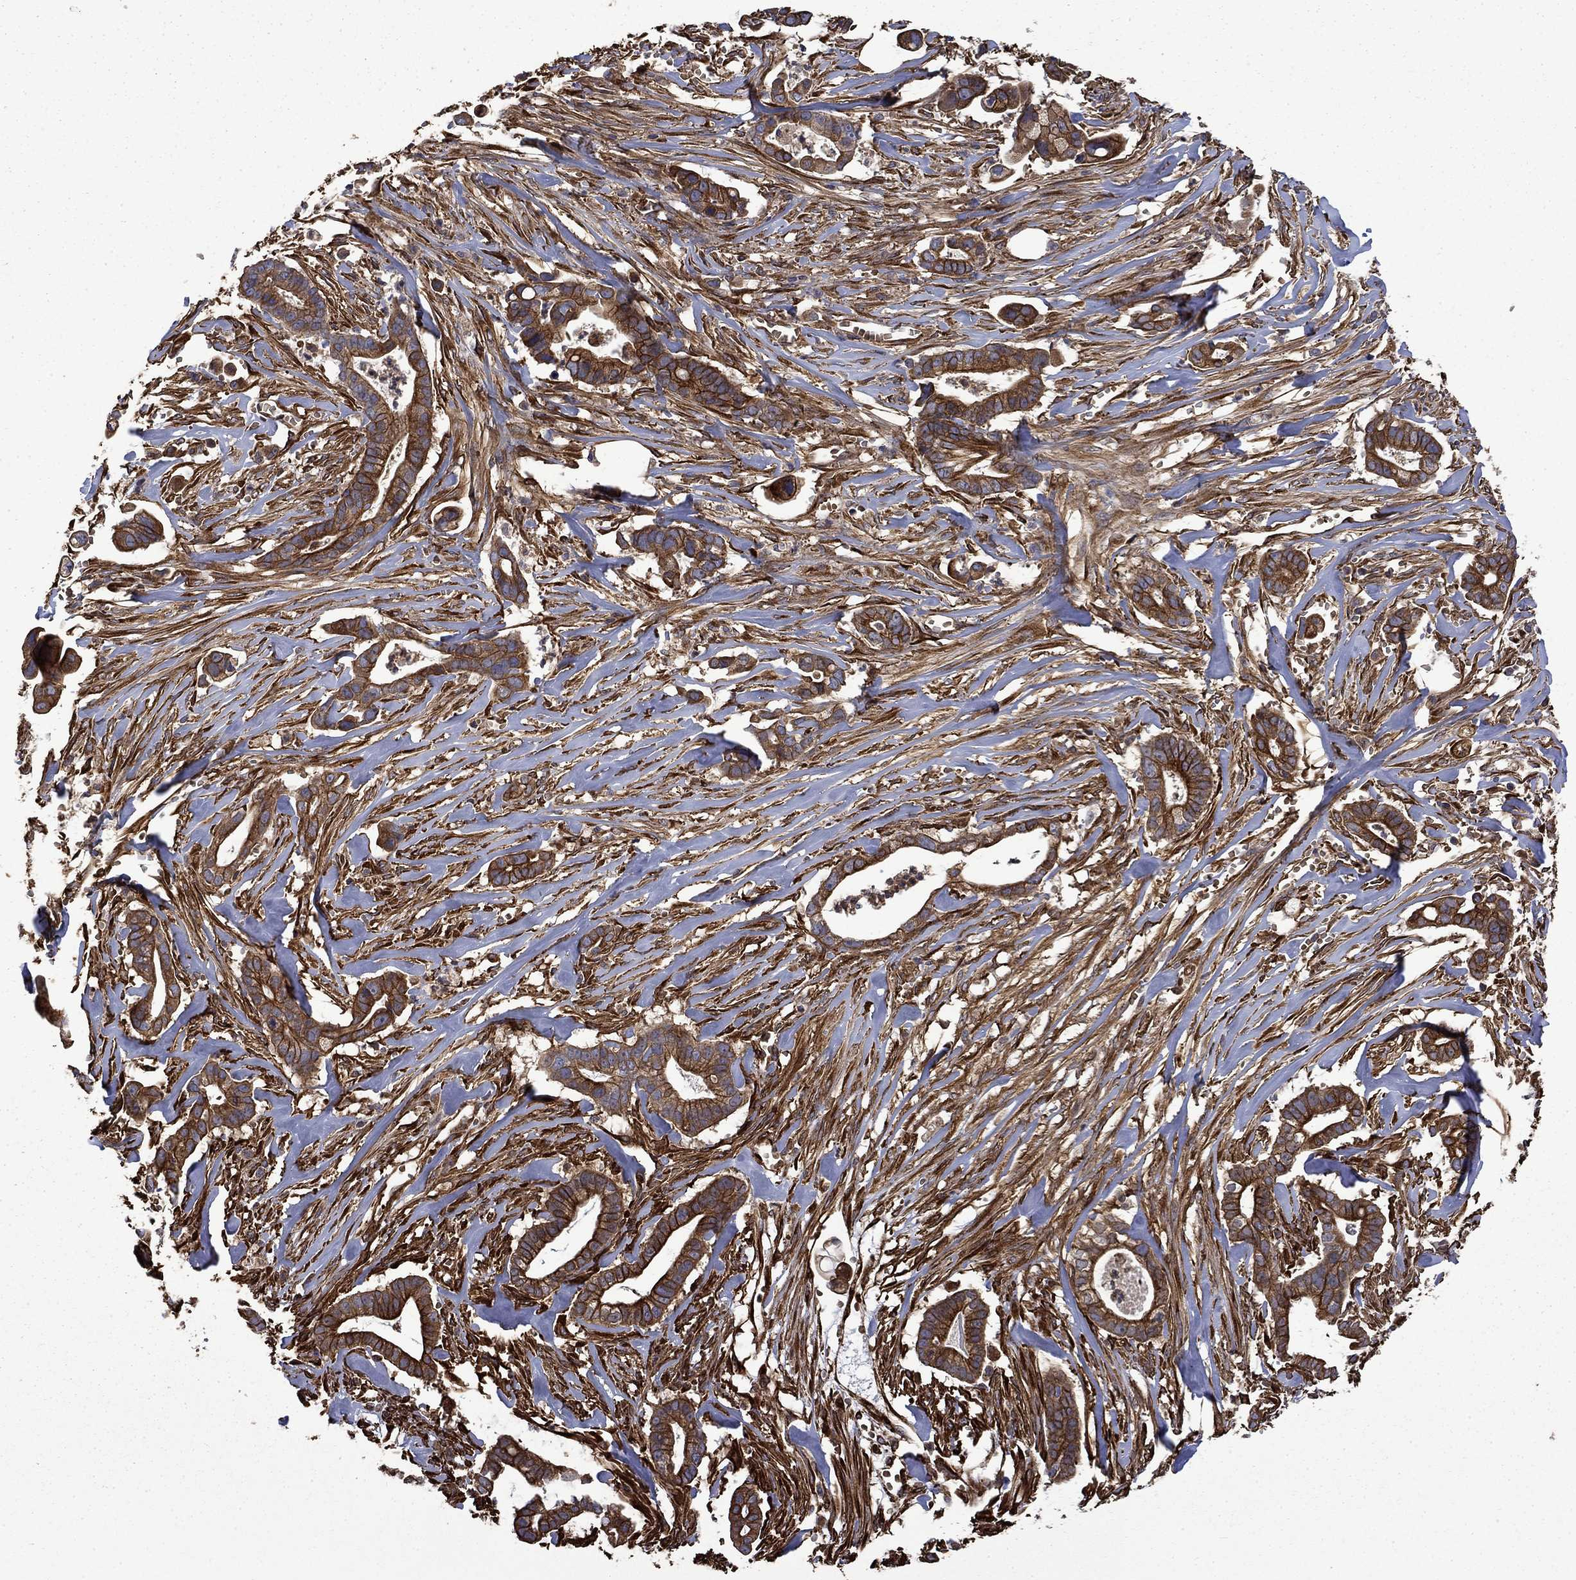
{"staining": {"intensity": "strong", "quantity": ">75%", "location": "cytoplasmic/membranous"}, "tissue": "pancreatic cancer", "cell_type": "Tumor cells", "image_type": "cancer", "snomed": [{"axis": "morphology", "description": "Adenocarcinoma, NOS"}, {"axis": "topography", "description": "Pancreas"}], "caption": "Pancreatic adenocarcinoma stained for a protein (brown) demonstrates strong cytoplasmic/membranous positive expression in approximately >75% of tumor cells.", "gene": "CUTC", "patient": {"sex": "male", "age": 61}}